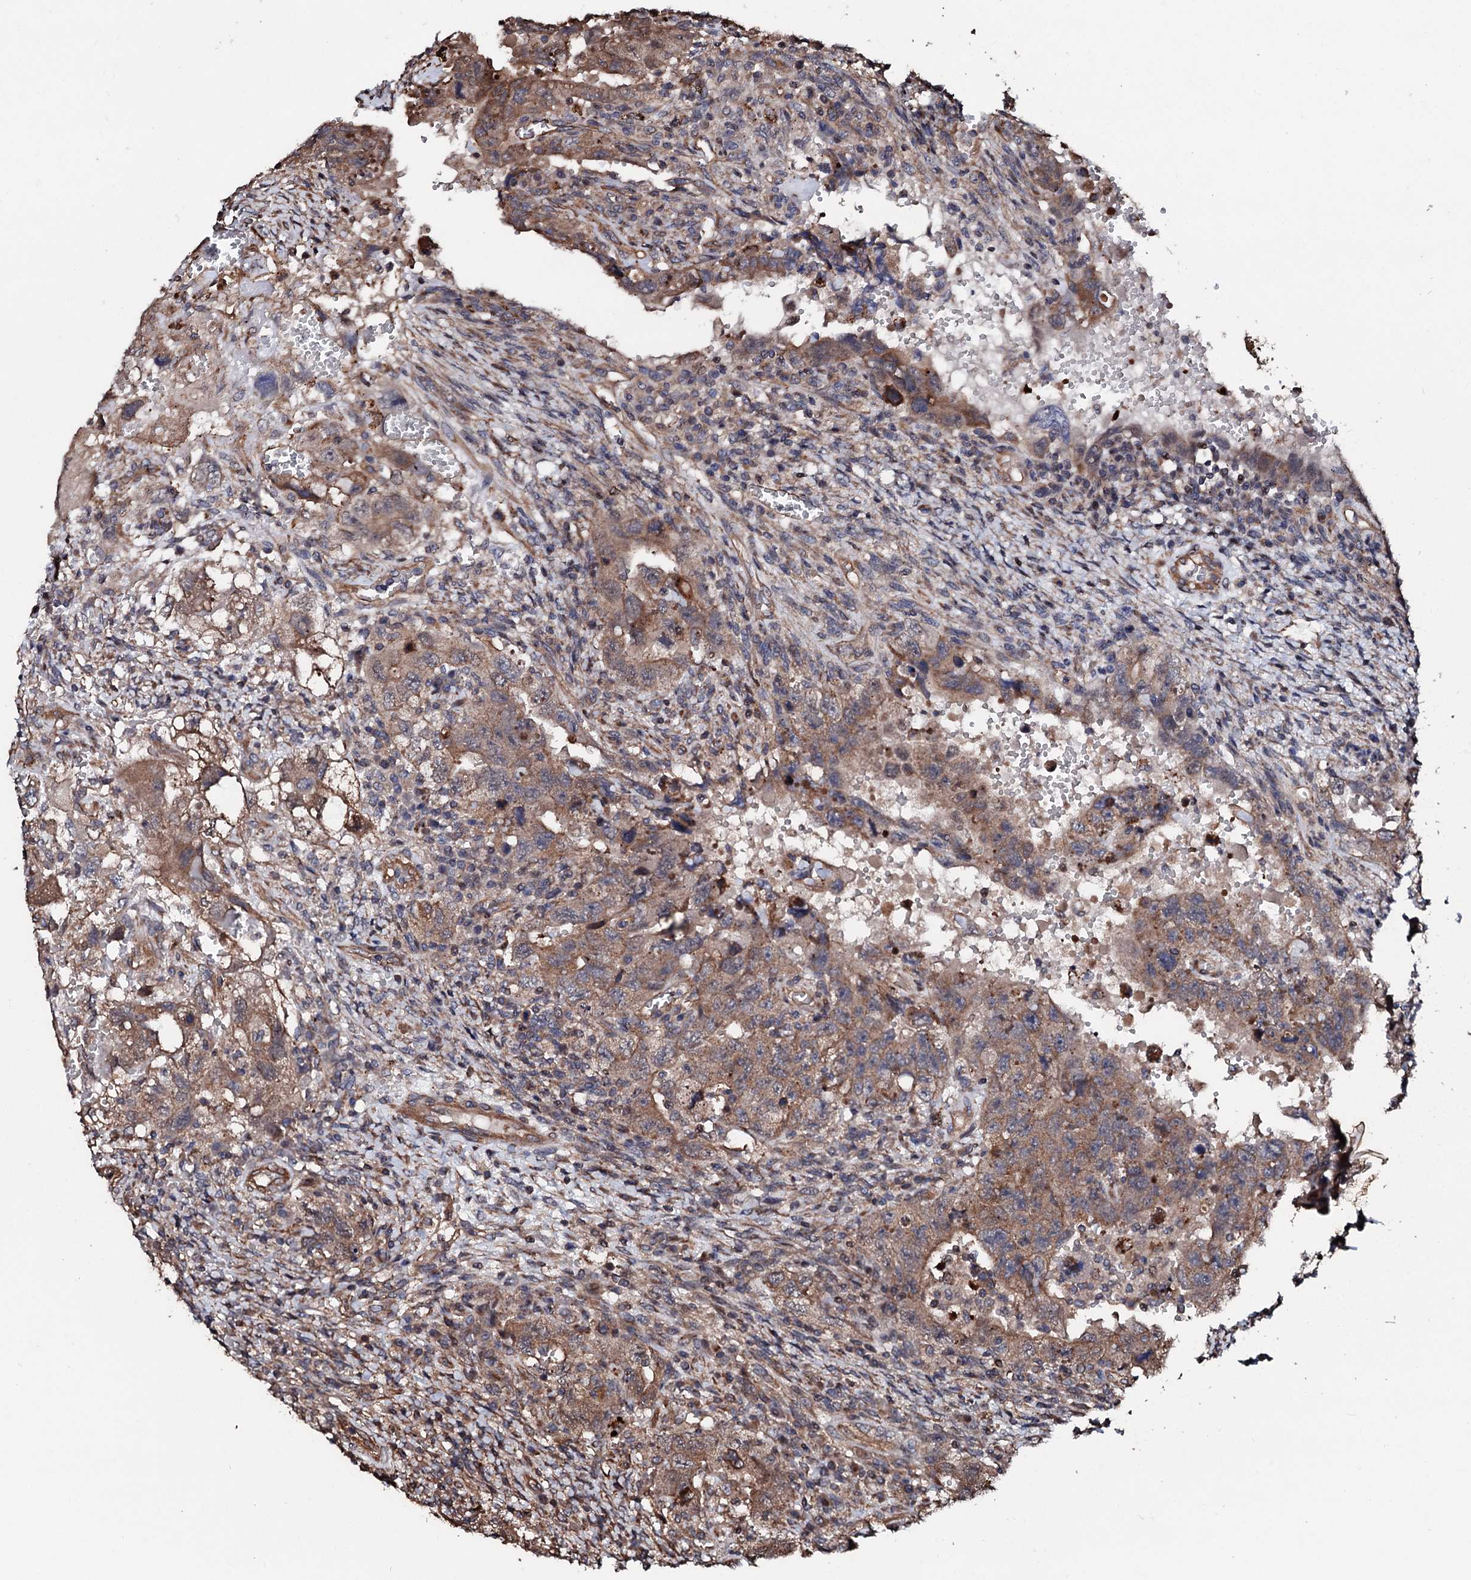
{"staining": {"intensity": "moderate", "quantity": ">75%", "location": "cytoplasmic/membranous"}, "tissue": "testis cancer", "cell_type": "Tumor cells", "image_type": "cancer", "snomed": [{"axis": "morphology", "description": "Carcinoma, Embryonal, NOS"}, {"axis": "topography", "description": "Testis"}], "caption": "Embryonal carcinoma (testis) tissue demonstrates moderate cytoplasmic/membranous staining in approximately >75% of tumor cells", "gene": "CKAP5", "patient": {"sex": "male", "age": 26}}